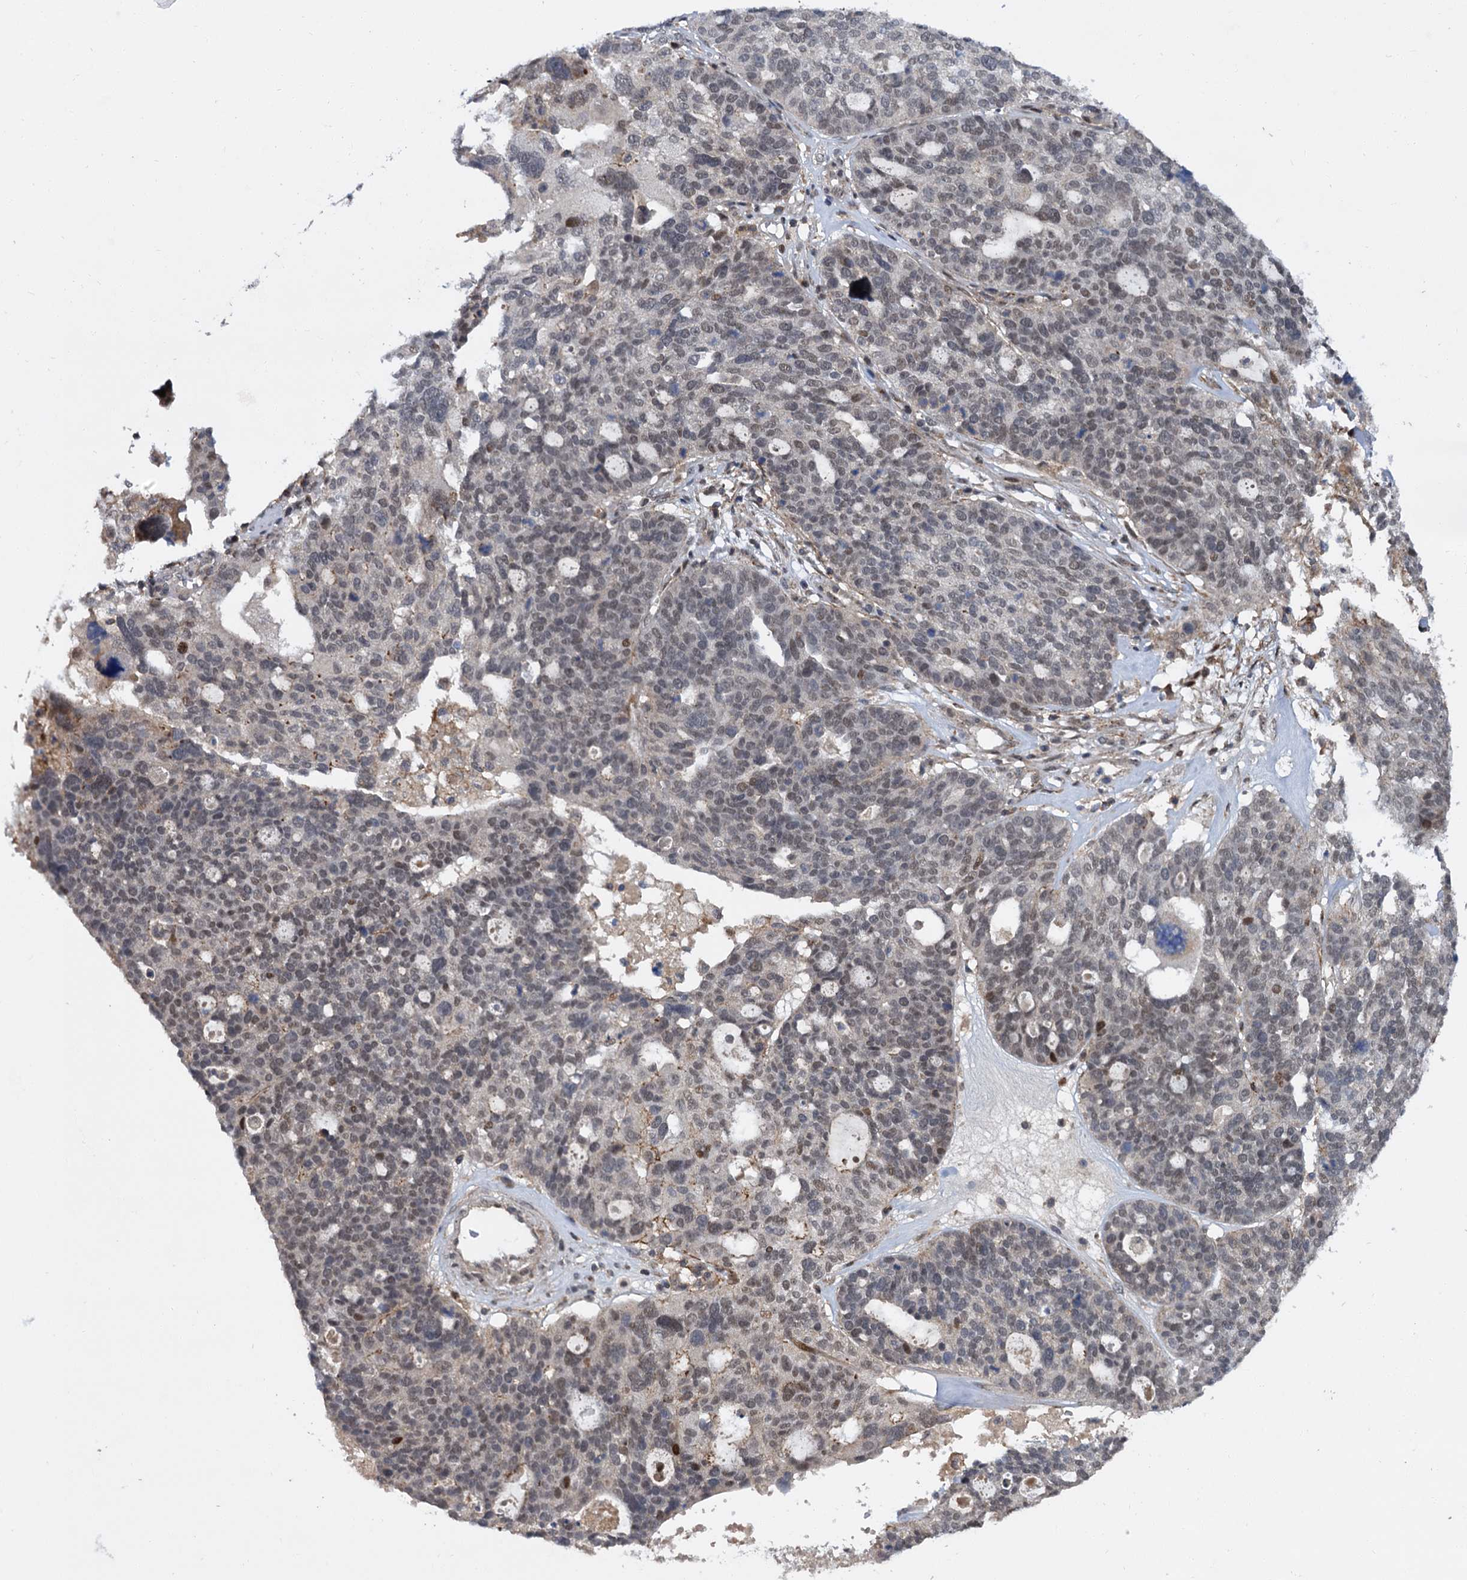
{"staining": {"intensity": "weak", "quantity": "25%-75%", "location": "nuclear"}, "tissue": "ovarian cancer", "cell_type": "Tumor cells", "image_type": "cancer", "snomed": [{"axis": "morphology", "description": "Cystadenocarcinoma, serous, NOS"}, {"axis": "topography", "description": "Ovary"}], "caption": "Immunohistochemistry of ovarian cancer displays low levels of weak nuclear staining in about 25%-75% of tumor cells. The staining is performed using DAB brown chromogen to label protein expression. The nuclei are counter-stained blue using hematoxylin.", "gene": "MBD6", "patient": {"sex": "female", "age": 59}}